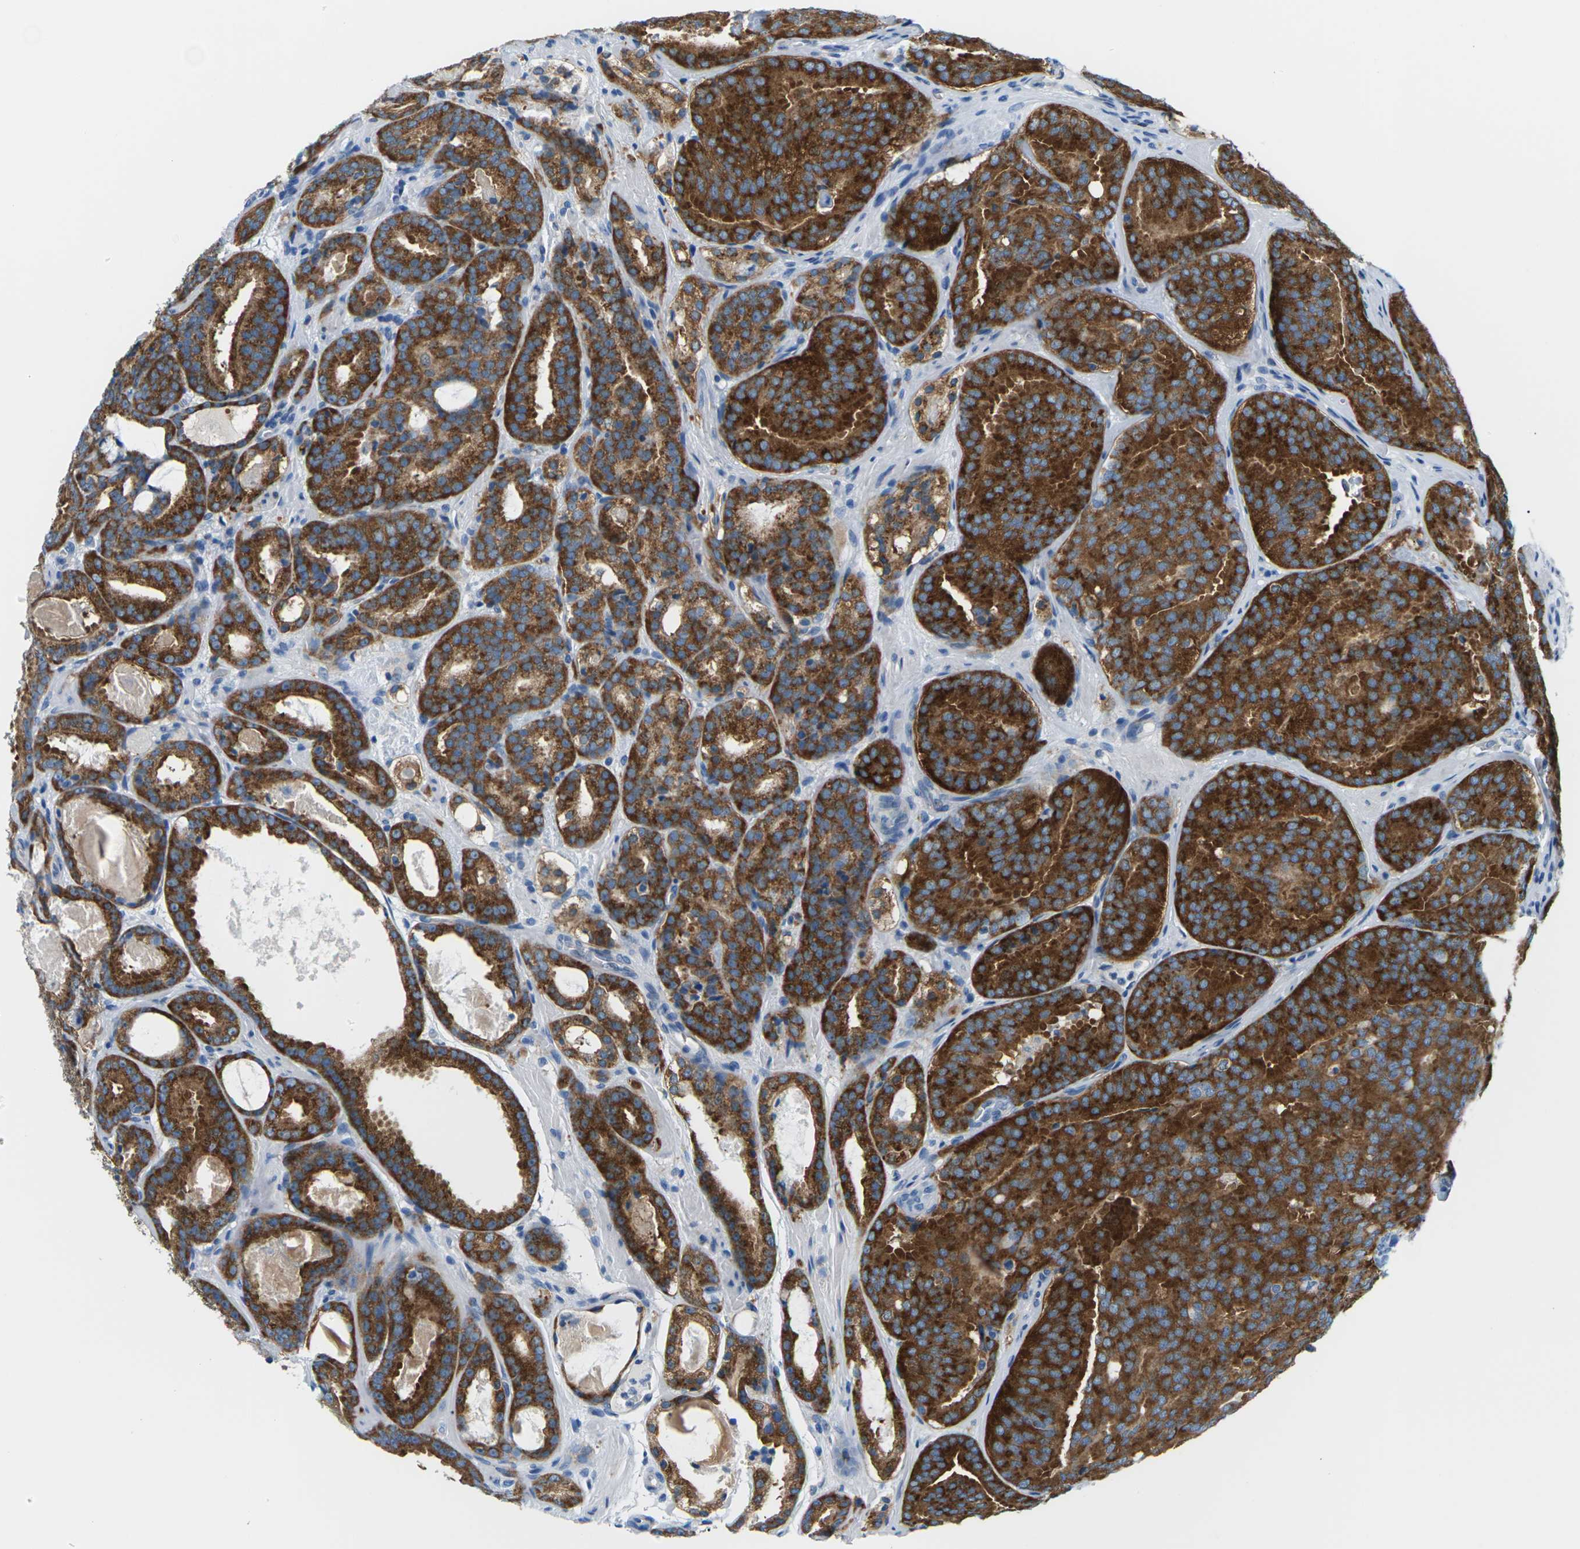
{"staining": {"intensity": "strong", "quantity": ">75%", "location": "cytoplasmic/membranous"}, "tissue": "prostate cancer", "cell_type": "Tumor cells", "image_type": "cancer", "snomed": [{"axis": "morphology", "description": "Adenocarcinoma, Low grade"}, {"axis": "topography", "description": "Prostate"}], "caption": "Immunohistochemical staining of human prostate cancer (low-grade adenocarcinoma) displays high levels of strong cytoplasmic/membranous protein positivity in about >75% of tumor cells.", "gene": "SYNGR2", "patient": {"sex": "male", "age": 69}}